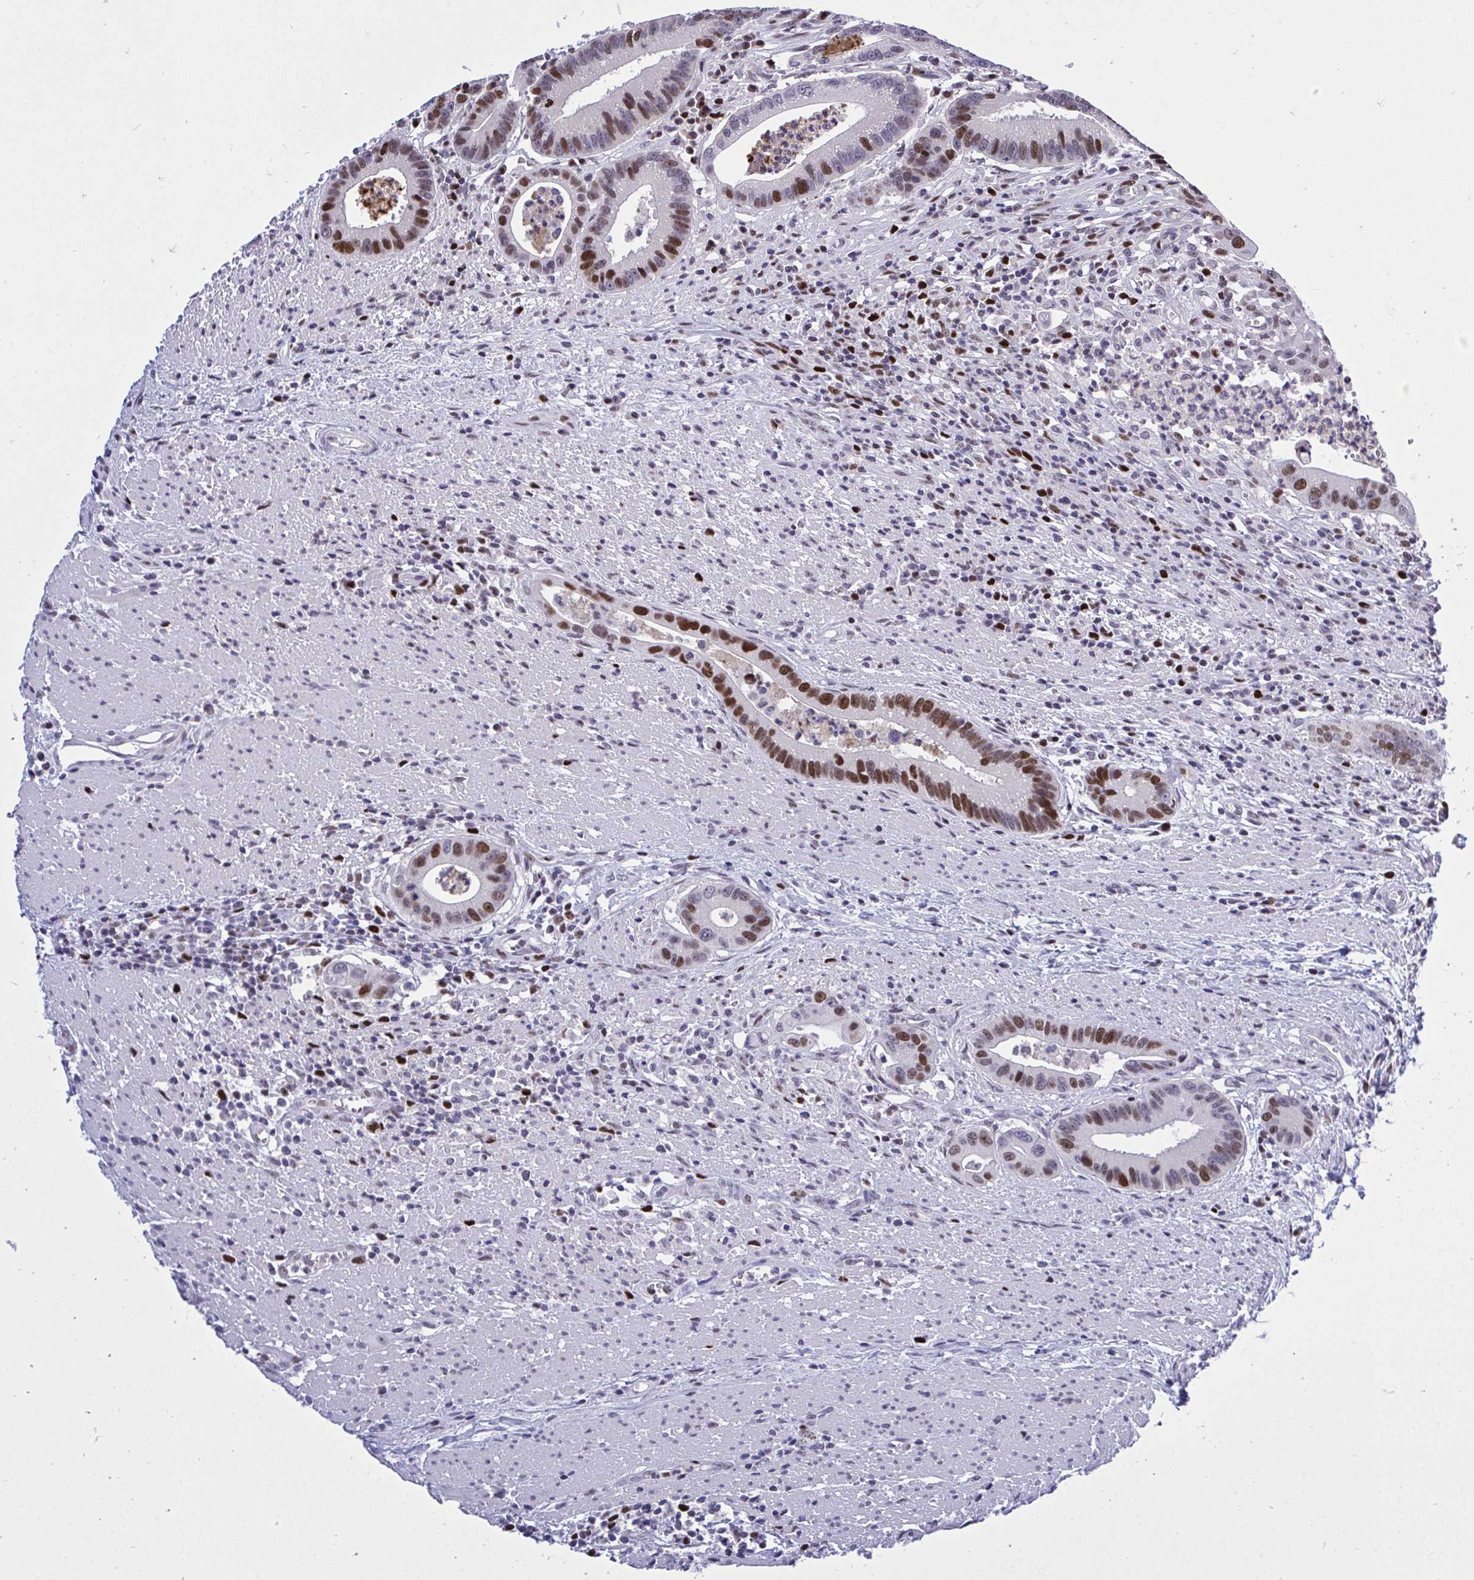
{"staining": {"intensity": "moderate", "quantity": ">75%", "location": "nuclear"}, "tissue": "colorectal cancer", "cell_type": "Tumor cells", "image_type": "cancer", "snomed": [{"axis": "morphology", "description": "Adenocarcinoma, NOS"}, {"axis": "topography", "description": "Rectum"}], "caption": "This is an image of immunohistochemistry (IHC) staining of colorectal adenocarcinoma, which shows moderate expression in the nuclear of tumor cells.", "gene": "C1QL2", "patient": {"sex": "female", "age": 81}}